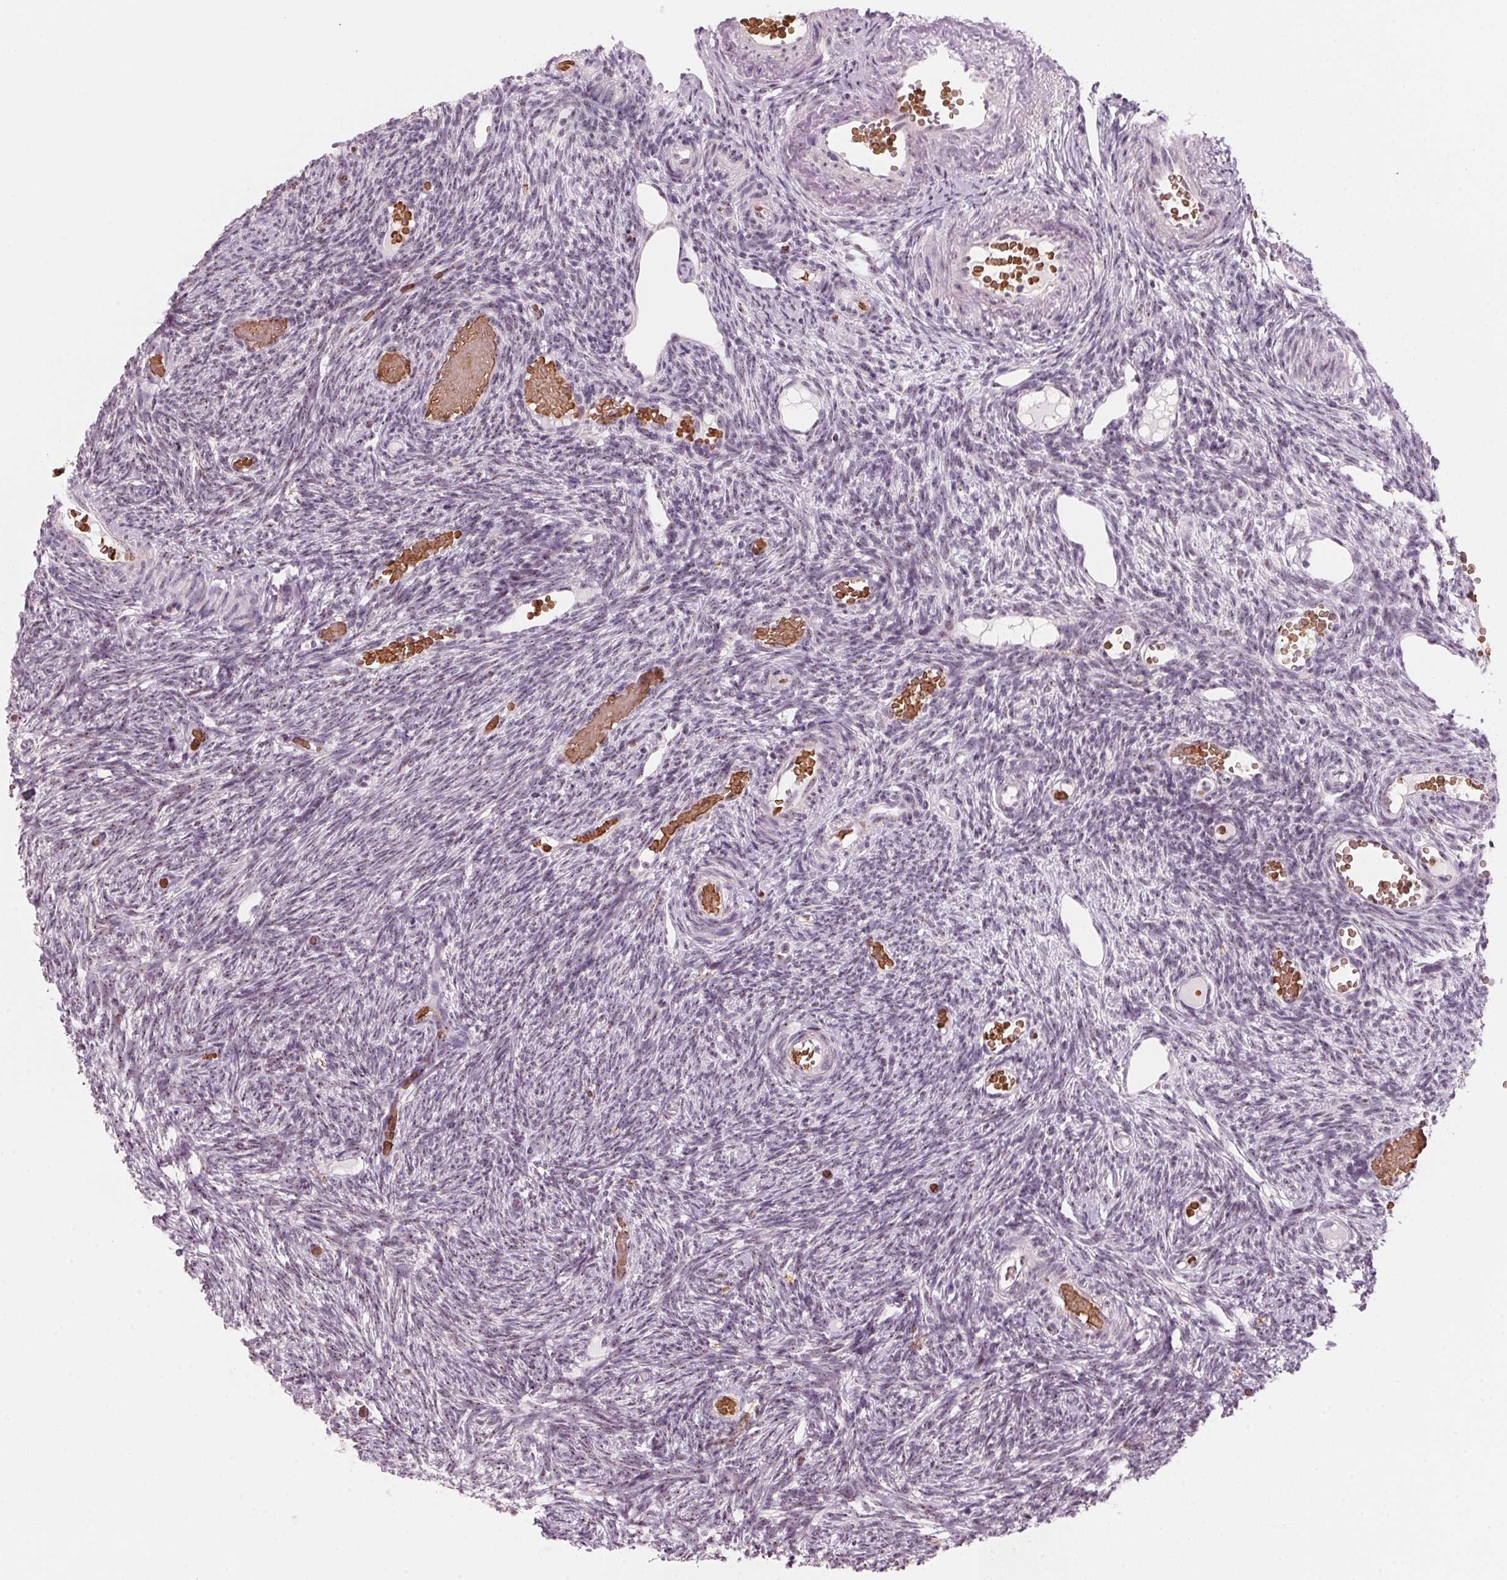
{"staining": {"intensity": "weak", "quantity": ">75%", "location": "nuclear"}, "tissue": "ovary", "cell_type": "Follicle cells", "image_type": "normal", "snomed": [{"axis": "morphology", "description": "Normal tissue, NOS"}, {"axis": "topography", "description": "Ovary"}], "caption": "High-magnification brightfield microscopy of benign ovary stained with DAB (brown) and counterstained with hematoxylin (blue). follicle cells exhibit weak nuclear positivity is seen in approximately>75% of cells.", "gene": "DNTTIP2", "patient": {"sex": "female", "age": 39}}